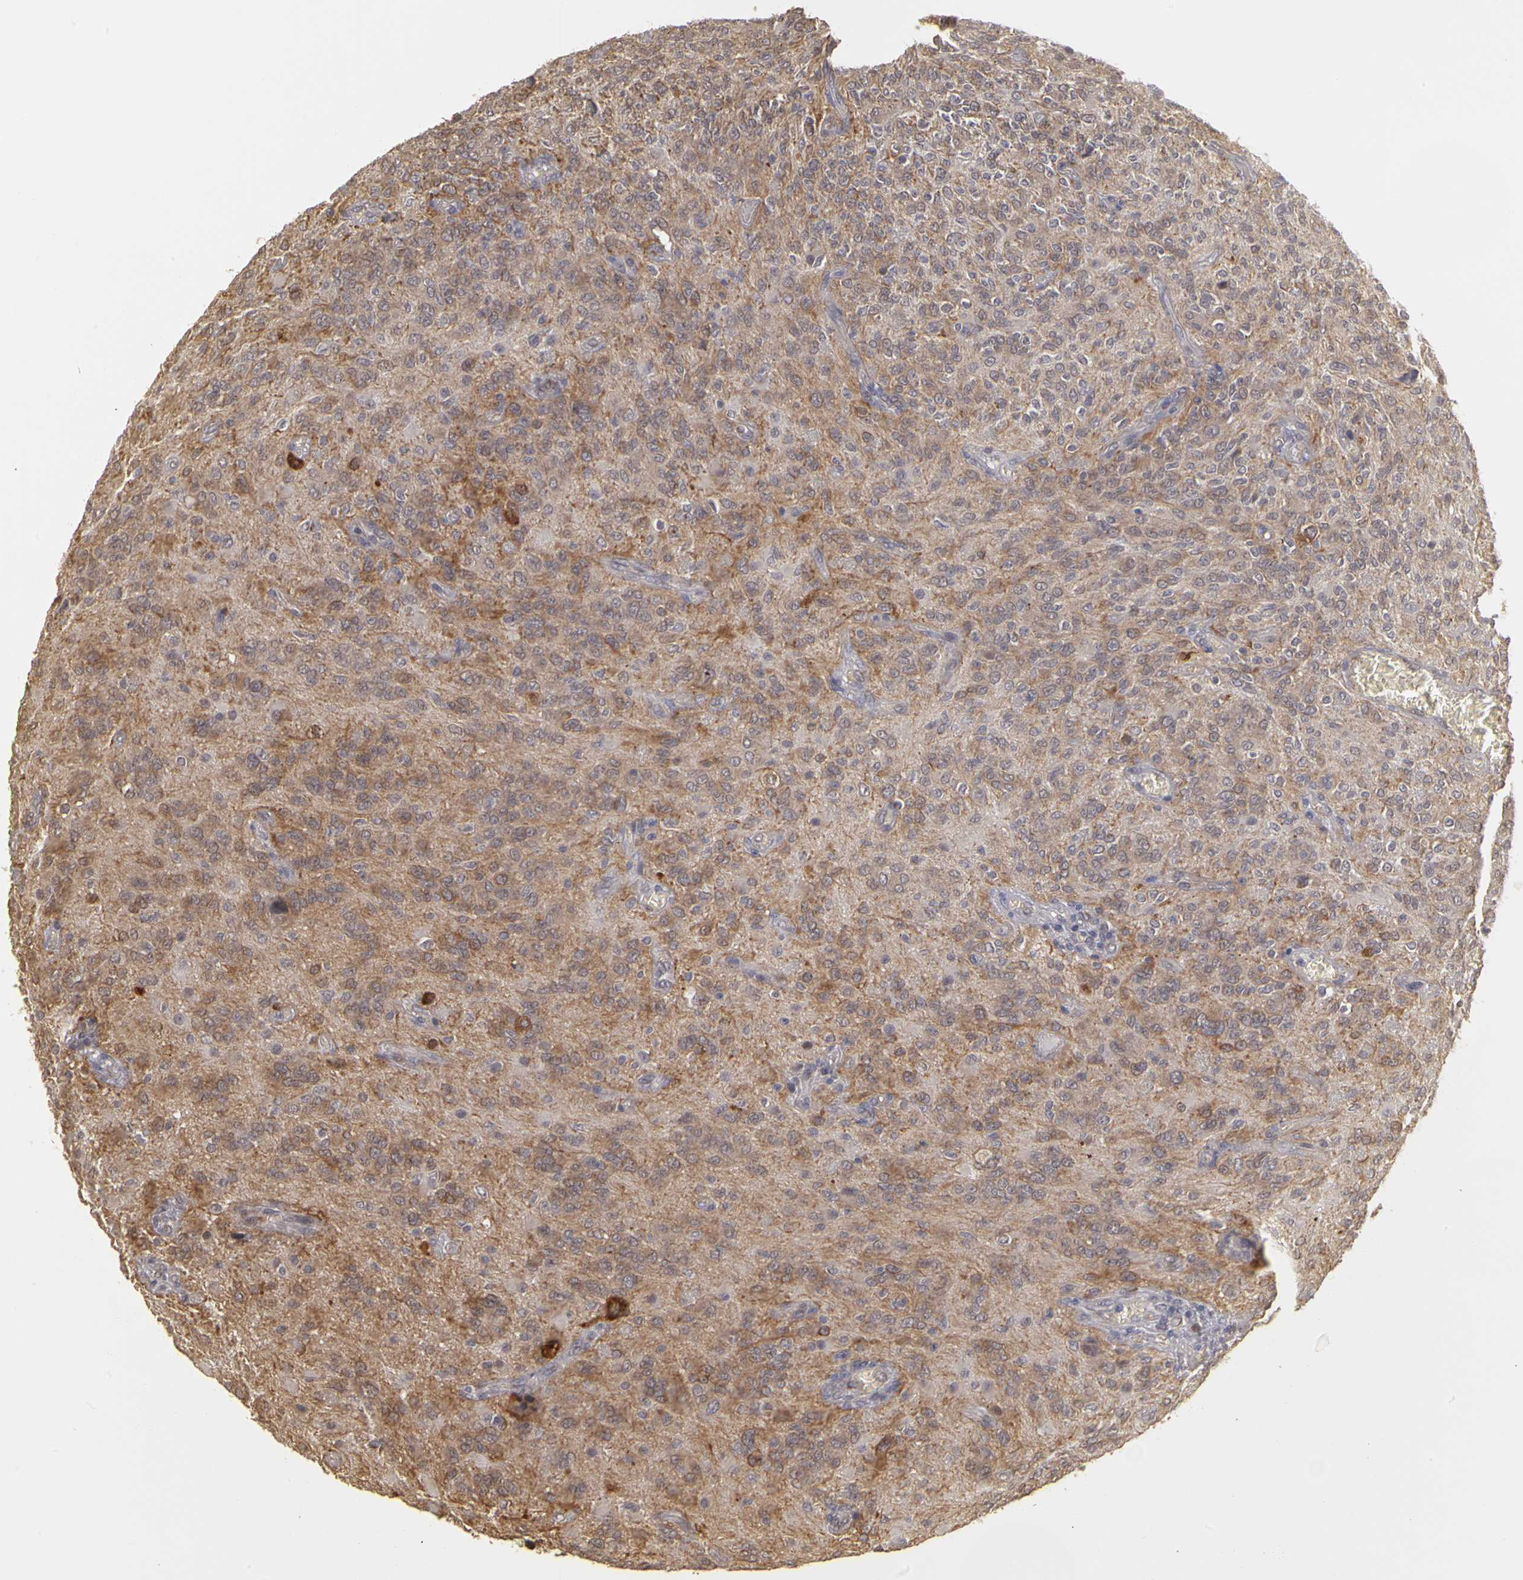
{"staining": {"intensity": "weak", "quantity": ">75%", "location": "cytoplasmic/membranous"}, "tissue": "glioma", "cell_type": "Tumor cells", "image_type": "cancer", "snomed": [{"axis": "morphology", "description": "Glioma, malignant, Low grade"}, {"axis": "topography", "description": "Brain"}], "caption": "Protein expression analysis of glioma shows weak cytoplasmic/membranous positivity in about >75% of tumor cells.", "gene": "FRMD7", "patient": {"sex": "female", "age": 15}}